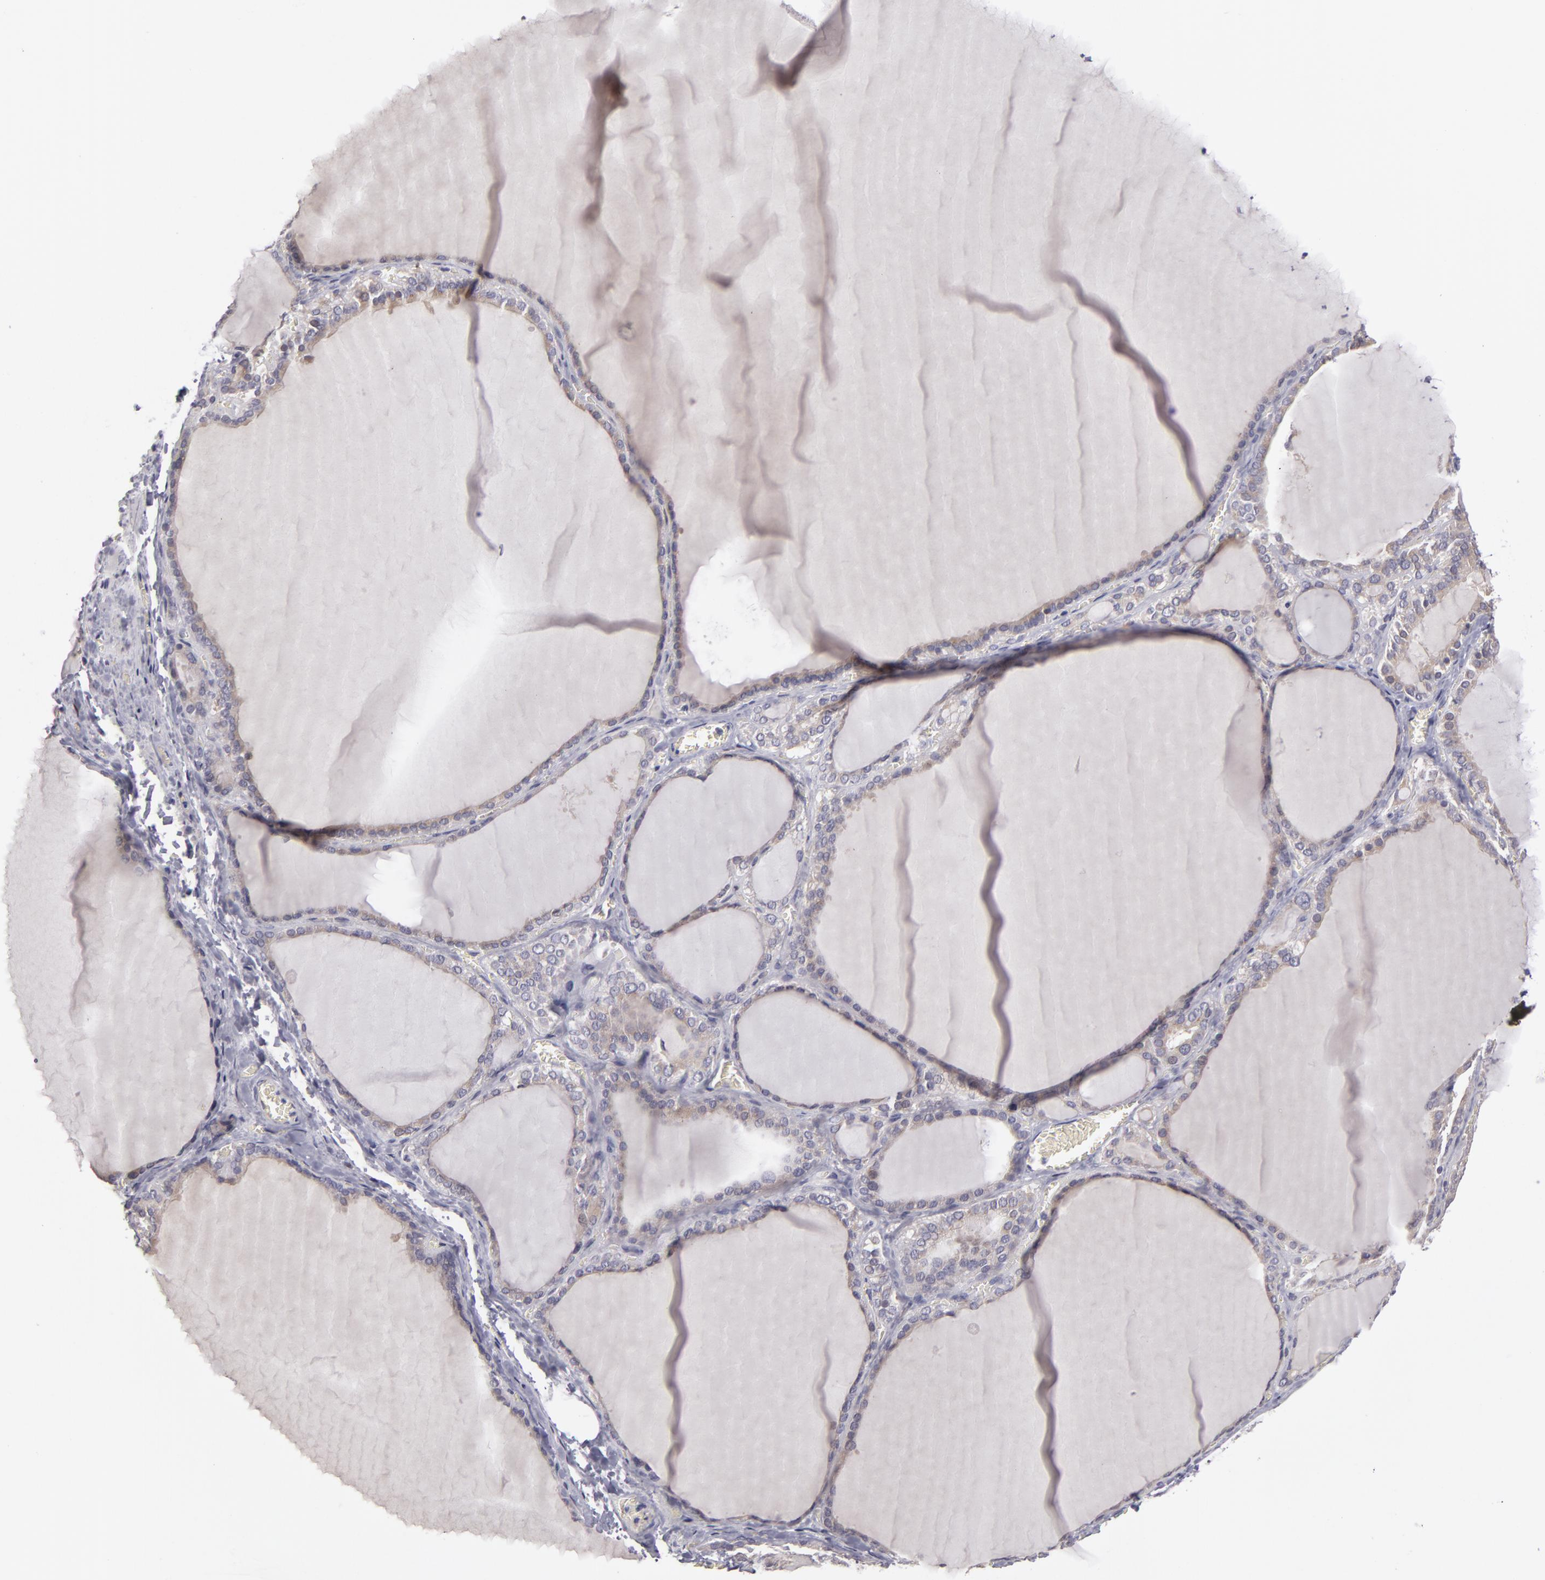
{"staining": {"intensity": "negative", "quantity": "none", "location": "none"}, "tissue": "thyroid gland", "cell_type": "Glandular cells", "image_type": "normal", "snomed": [{"axis": "morphology", "description": "Normal tissue, NOS"}, {"axis": "topography", "description": "Thyroid gland"}], "caption": "DAB immunohistochemical staining of benign thyroid gland reveals no significant positivity in glandular cells.", "gene": "ZNF229", "patient": {"sex": "female", "age": 55}}